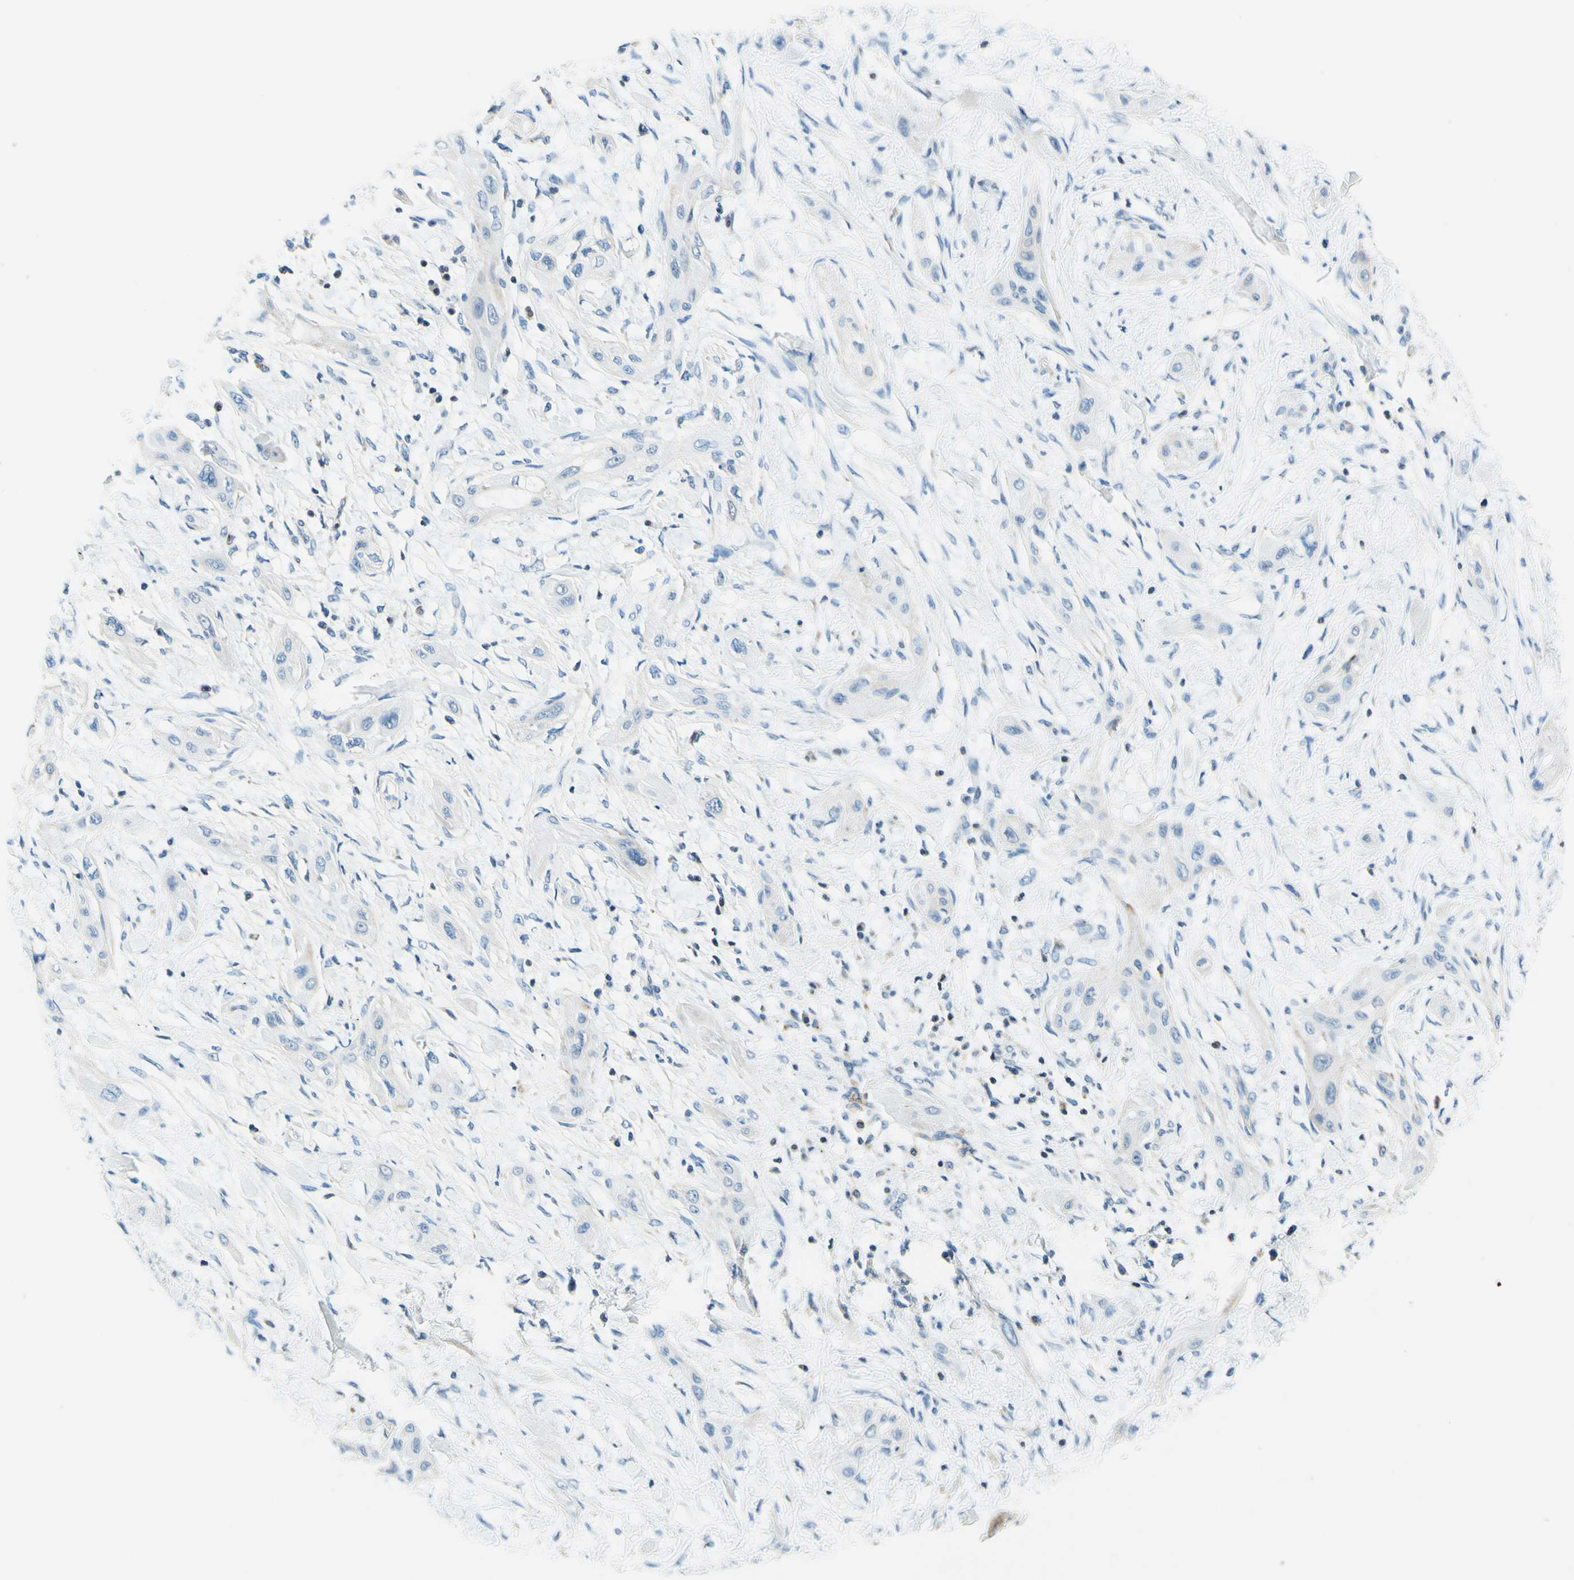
{"staining": {"intensity": "negative", "quantity": "none", "location": "none"}, "tissue": "lung cancer", "cell_type": "Tumor cells", "image_type": "cancer", "snomed": [{"axis": "morphology", "description": "Squamous cell carcinoma, NOS"}, {"axis": "topography", "description": "Lung"}], "caption": "The micrograph exhibits no significant expression in tumor cells of lung squamous cell carcinoma.", "gene": "CBX7", "patient": {"sex": "female", "age": 47}}